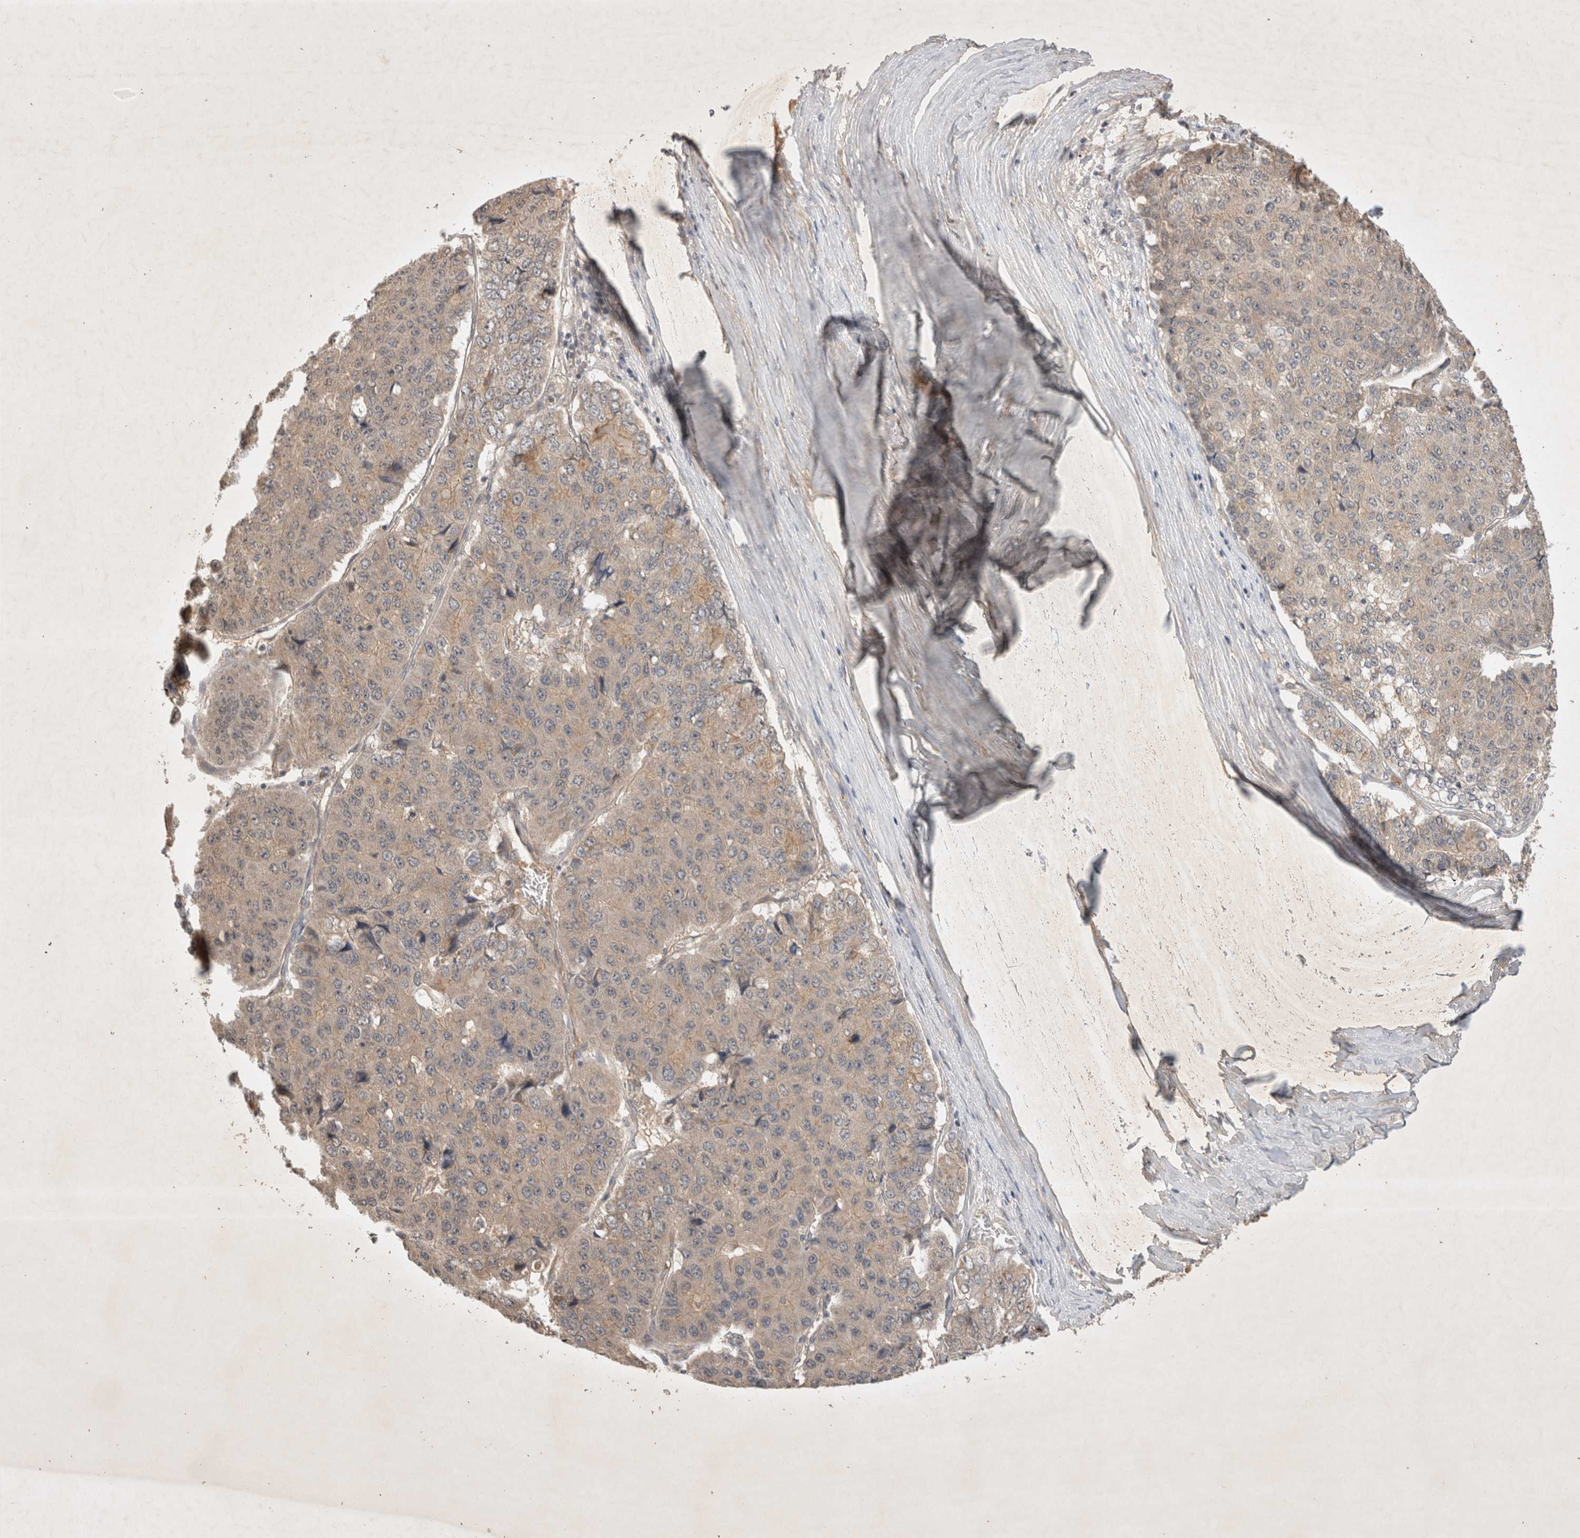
{"staining": {"intensity": "weak", "quantity": ">75%", "location": "cytoplasmic/membranous"}, "tissue": "pancreatic cancer", "cell_type": "Tumor cells", "image_type": "cancer", "snomed": [{"axis": "morphology", "description": "Adenocarcinoma, NOS"}, {"axis": "topography", "description": "Pancreas"}], "caption": "IHC histopathology image of neoplastic tissue: pancreatic cancer (adenocarcinoma) stained using IHC displays low levels of weak protein expression localized specifically in the cytoplasmic/membranous of tumor cells, appearing as a cytoplasmic/membranous brown color.", "gene": "YES1", "patient": {"sex": "male", "age": 50}}